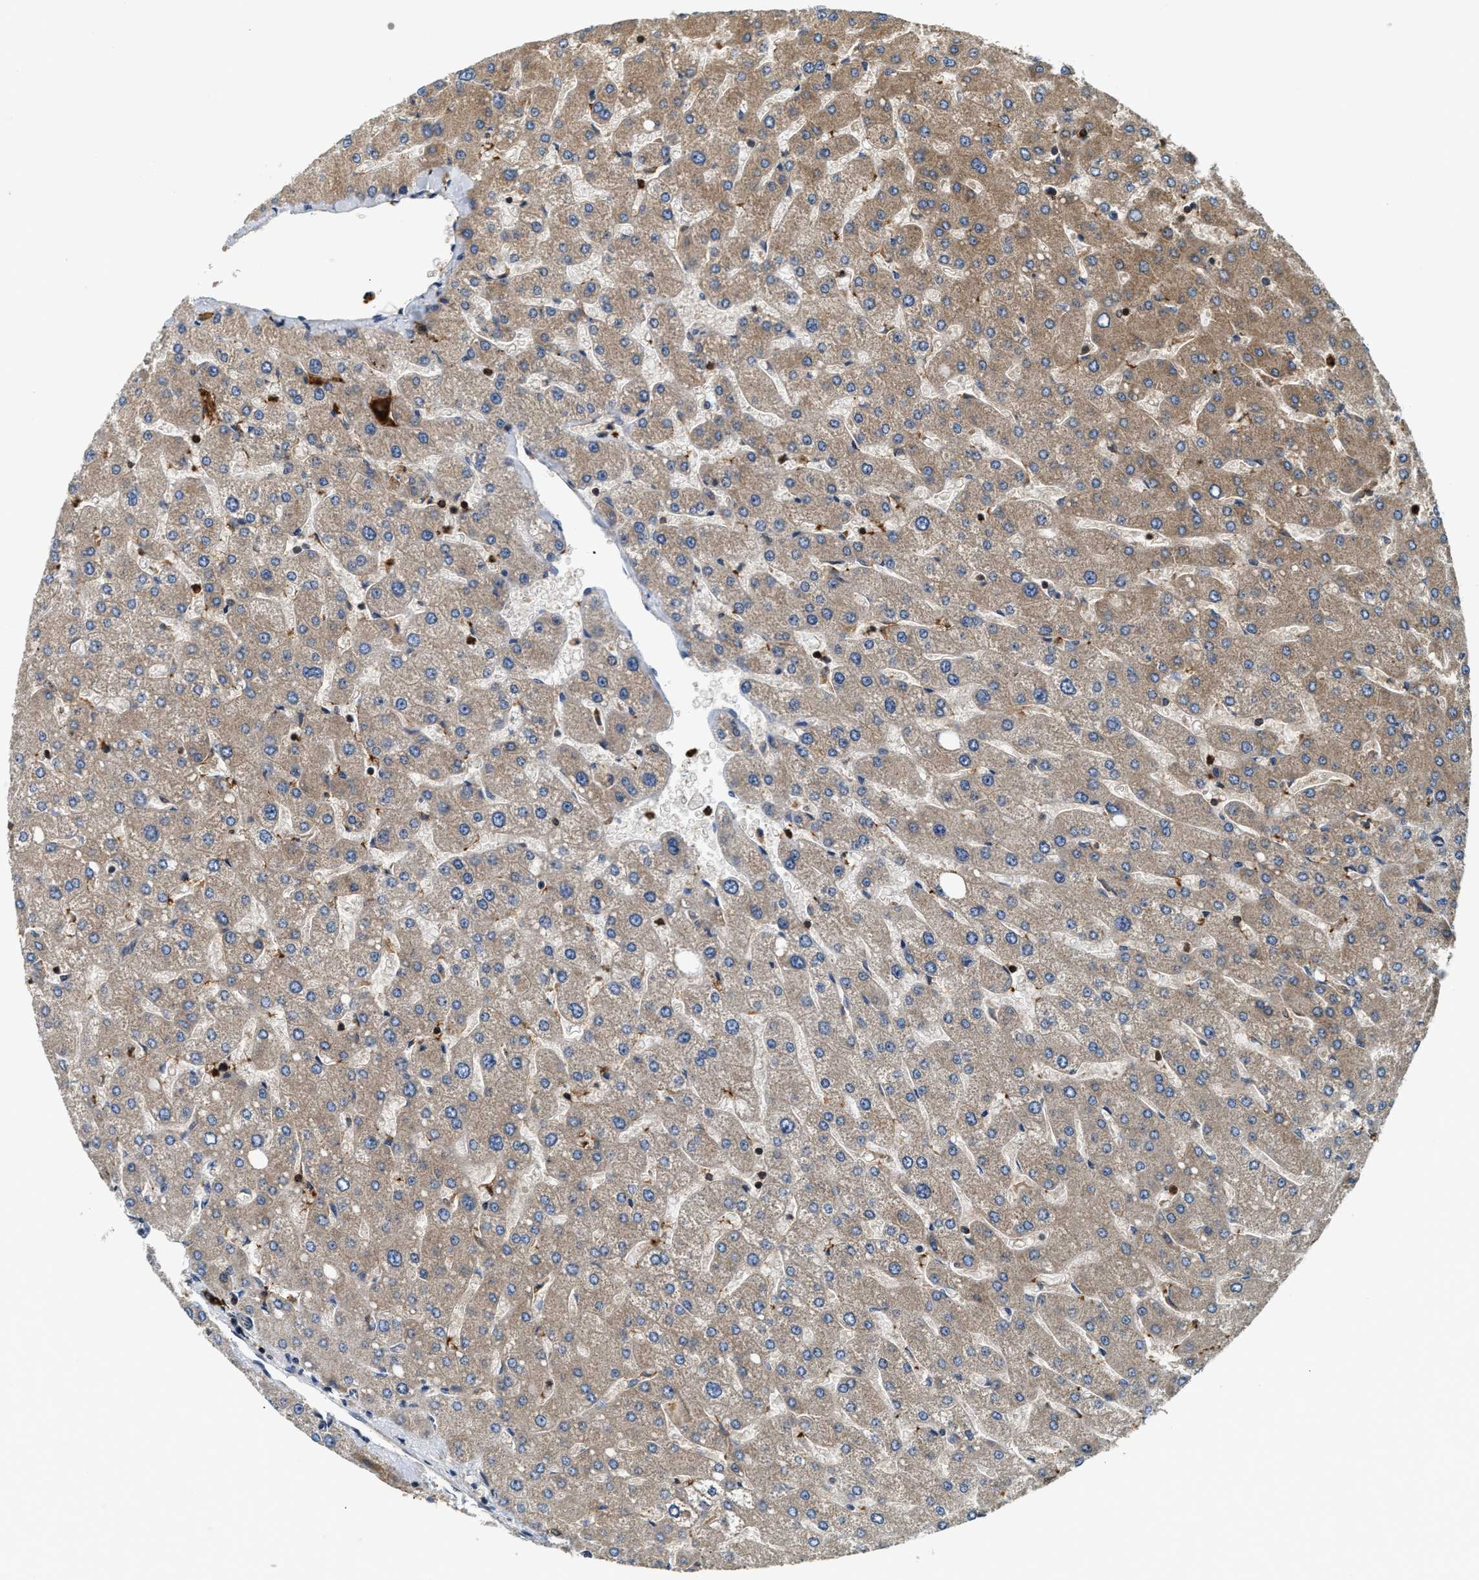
{"staining": {"intensity": "strong", "quantity": ">75%", "location": "cytoplasmic/membranous"}, "tissue": "liver", "cell_type": "Cholangiocytes", "image_type": "normal", "snomed": [{"axis": "morphology", "description": "Normal tissue, NOS"}, {"axis": "topography", "description": "Liver"}], "caption": "A histopathology image of liver stained for a protein shows strong cytoplasmic/membranous brown staining in cholangiocytes. Nuclei are stained in blue.", "gene": "SNX5", "patient": {"sex": "male", "age": 55}}